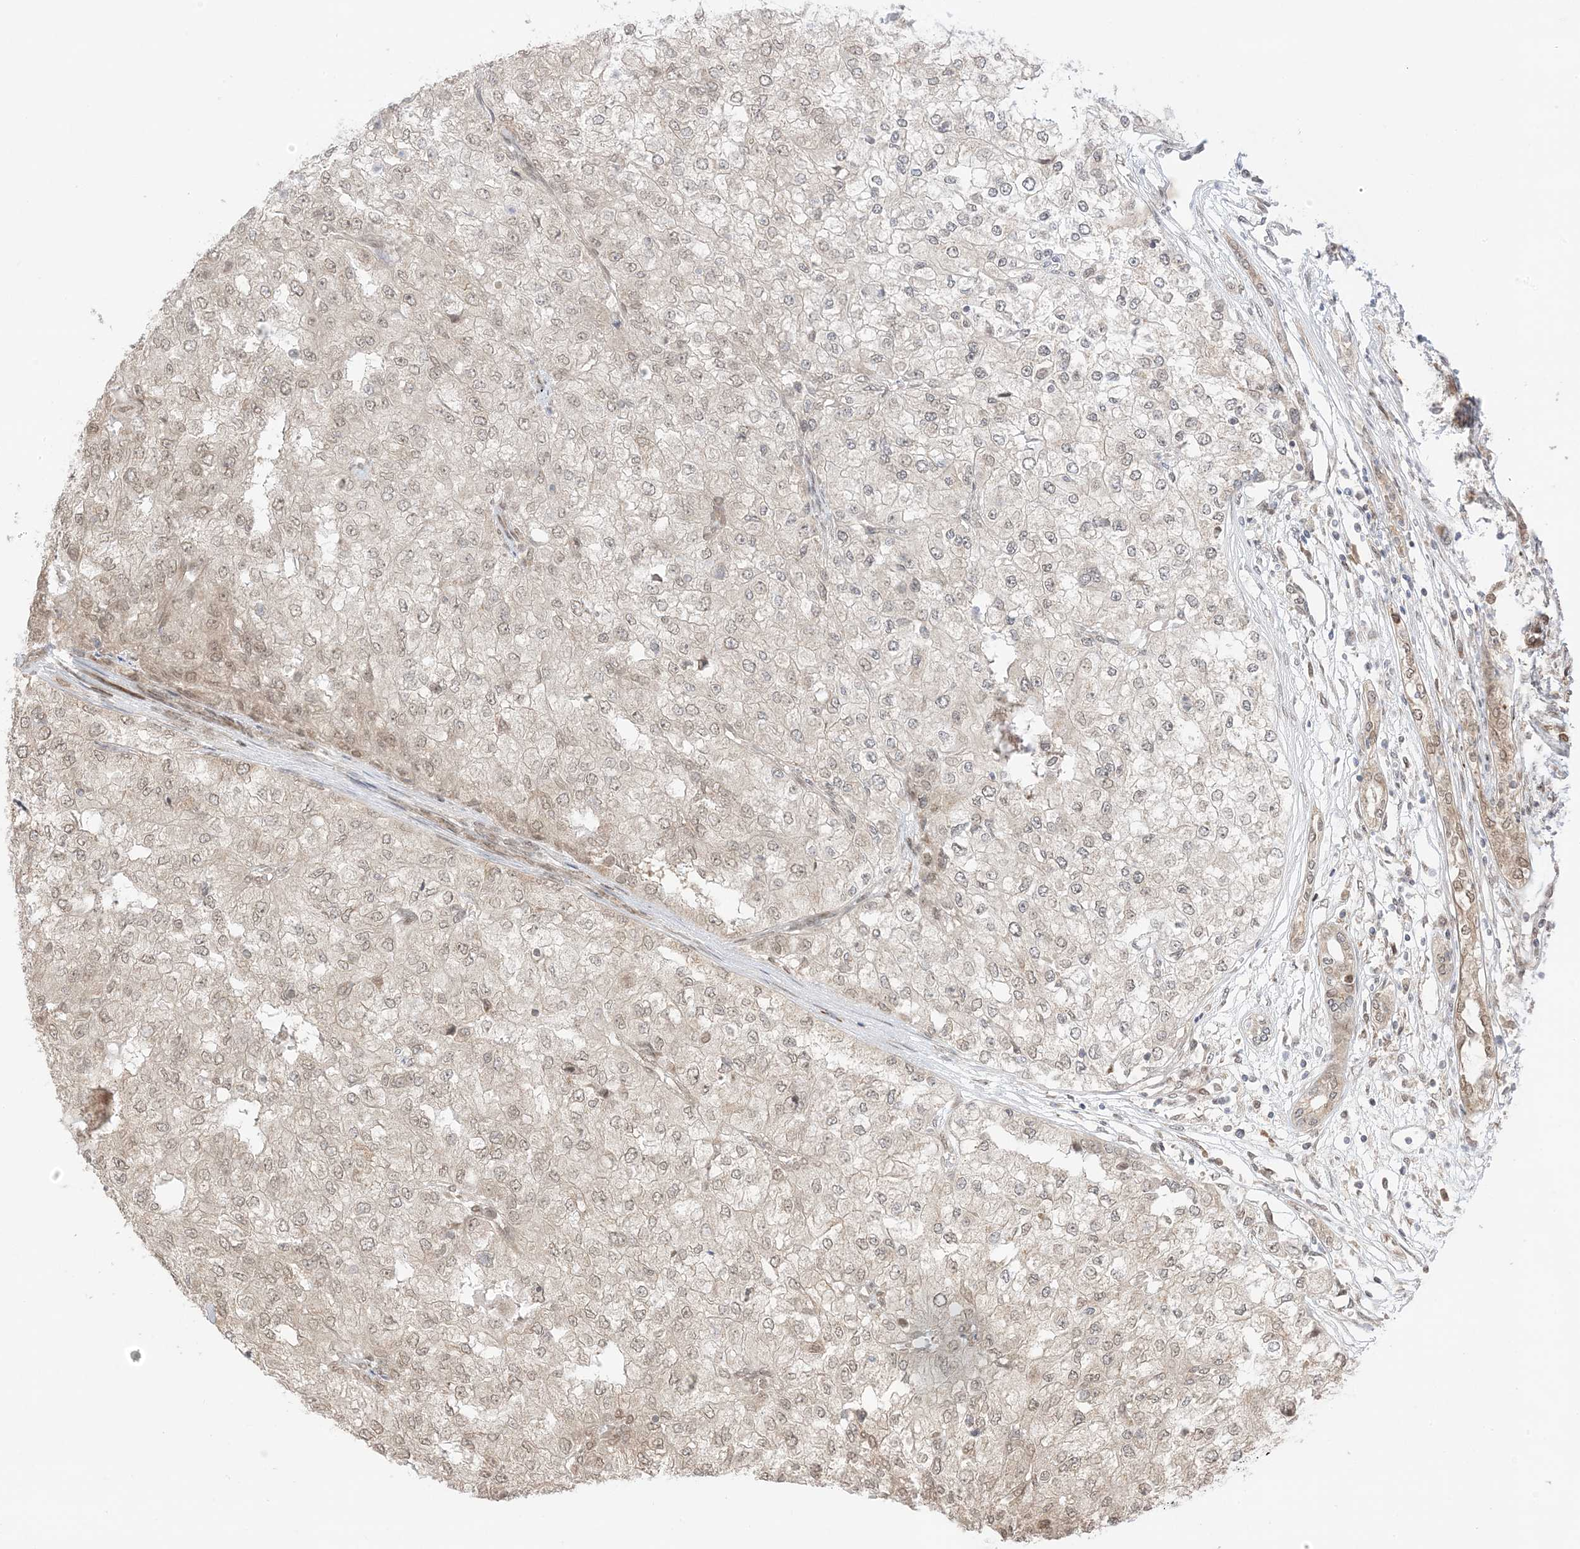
{"staining": {"intensity": "weak", "quantity": ">75%", "location": "cytoplasmic/membranous,nuclear"}, "tissue": "renal cancer", "cell_type": "Tumor cells", "image_type": "cancer", "snomed": [{"axis": "morphology", "description": "Adenocarcinoma, NOS"}, {"axis": "topography", "description": "Kidney"}], "caption": "Brown immunohistochemical staining in human renal cancer shows weak cytoplasmic/membranous and nuclear positivity in approximately >75% of tumor cells. (DAB IHC, brown staining for protein, blue staining for nuclei).", "gene": "UBE2E2", "patient": {"sex": "female", "age": 54}}